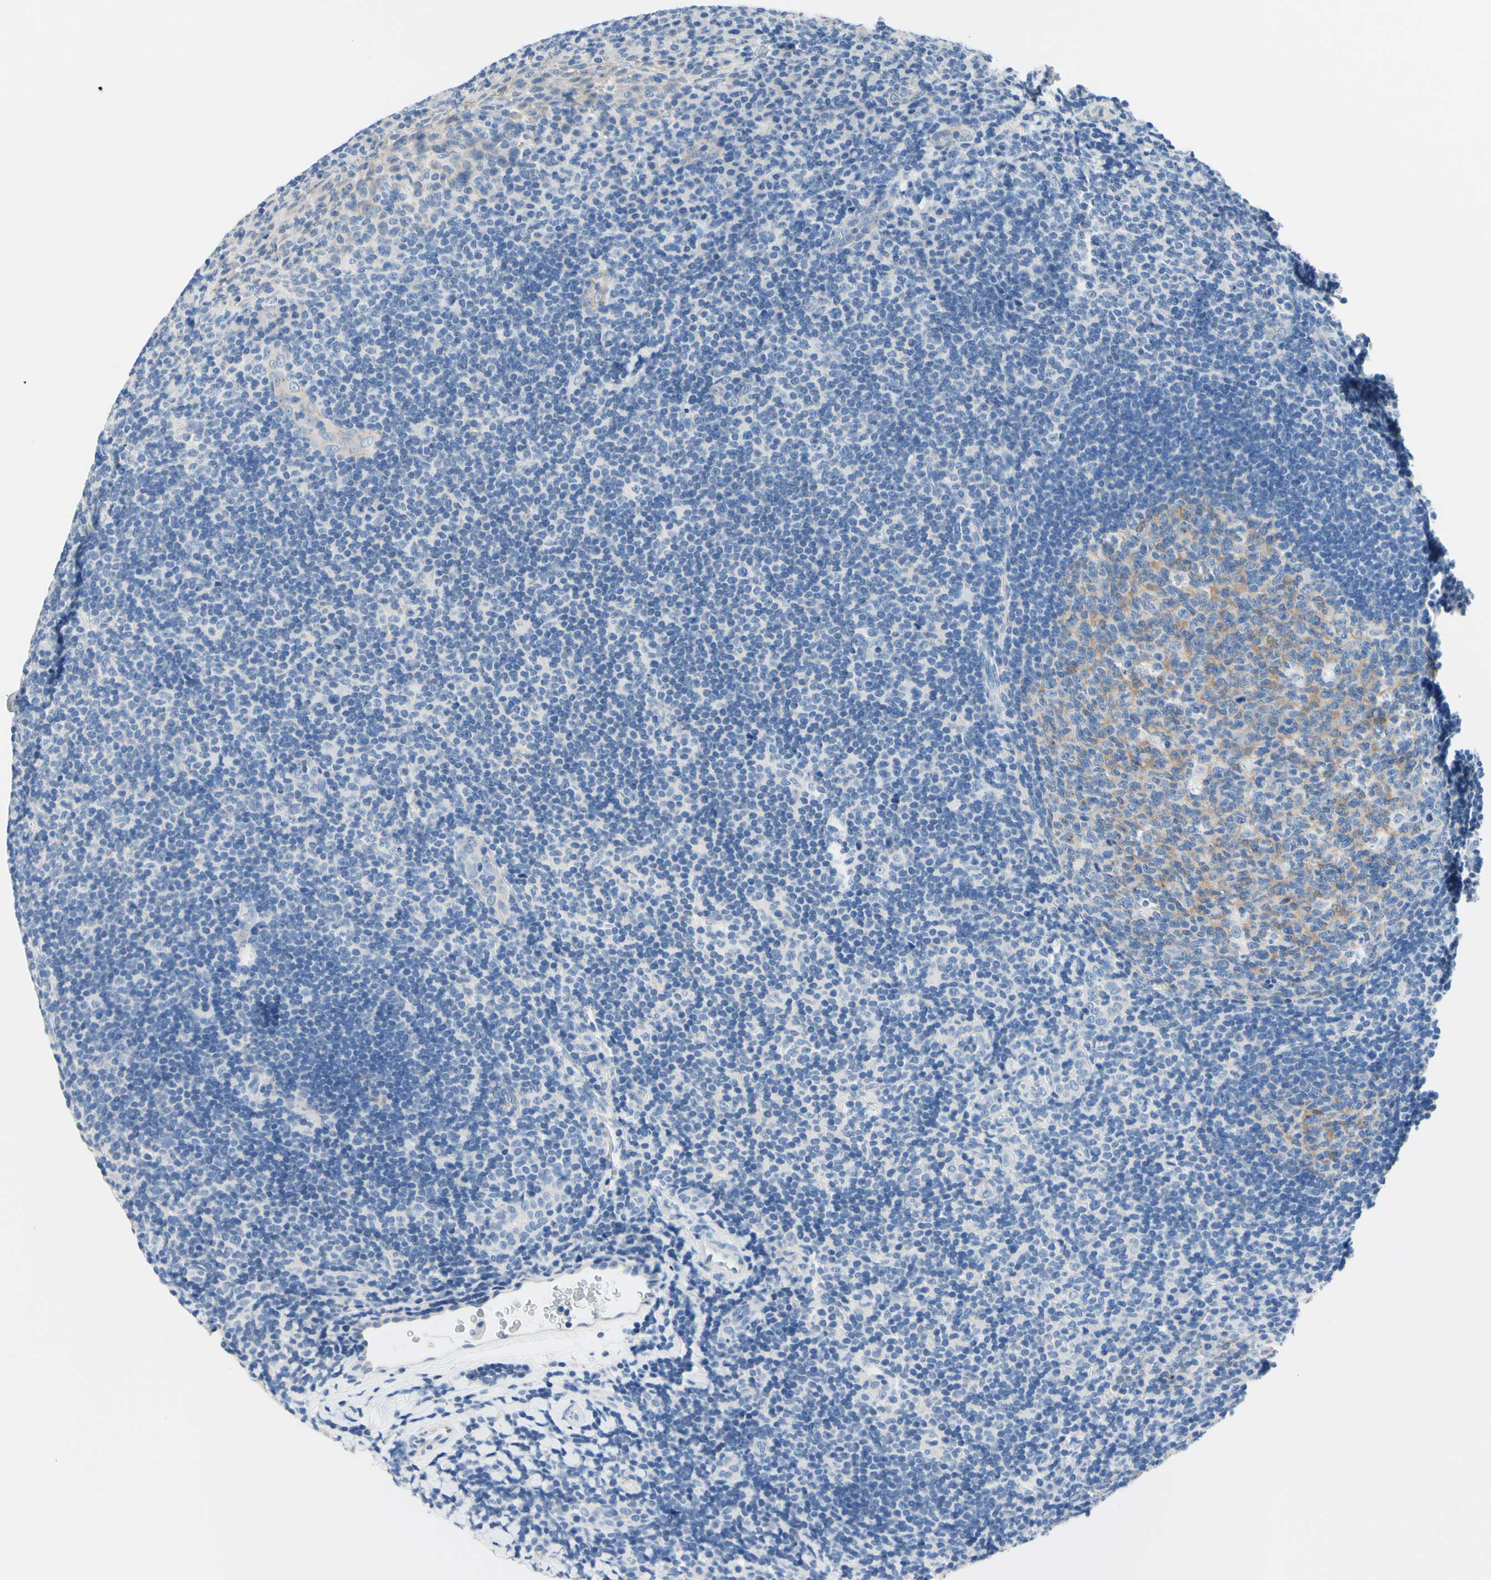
{"staining": {"intensity": "weak", "quantity": "25%-75%", "location": "cytoplasmic/membranous"}, "tissue": "tonsil", "cell_type": "Germinal center cells", "image_type": "normal", "snomed": [{"axis": "morphology", "description": "Normal tissue, NOS"}, {"axis": "topography", "description": "Tonsil"}], "caption": "Immunohistochemistry micrograph of unremarkable tonsil: tonsil stained using IHC exhibits low levels of weak protein expression localized specifically in the cytoplasmic/membranous of germinal center cells, appearing as a cytoplasmic/membranous brown color.", "gene": "HPCA", "patient": {"sex": "male", "age": 37}}